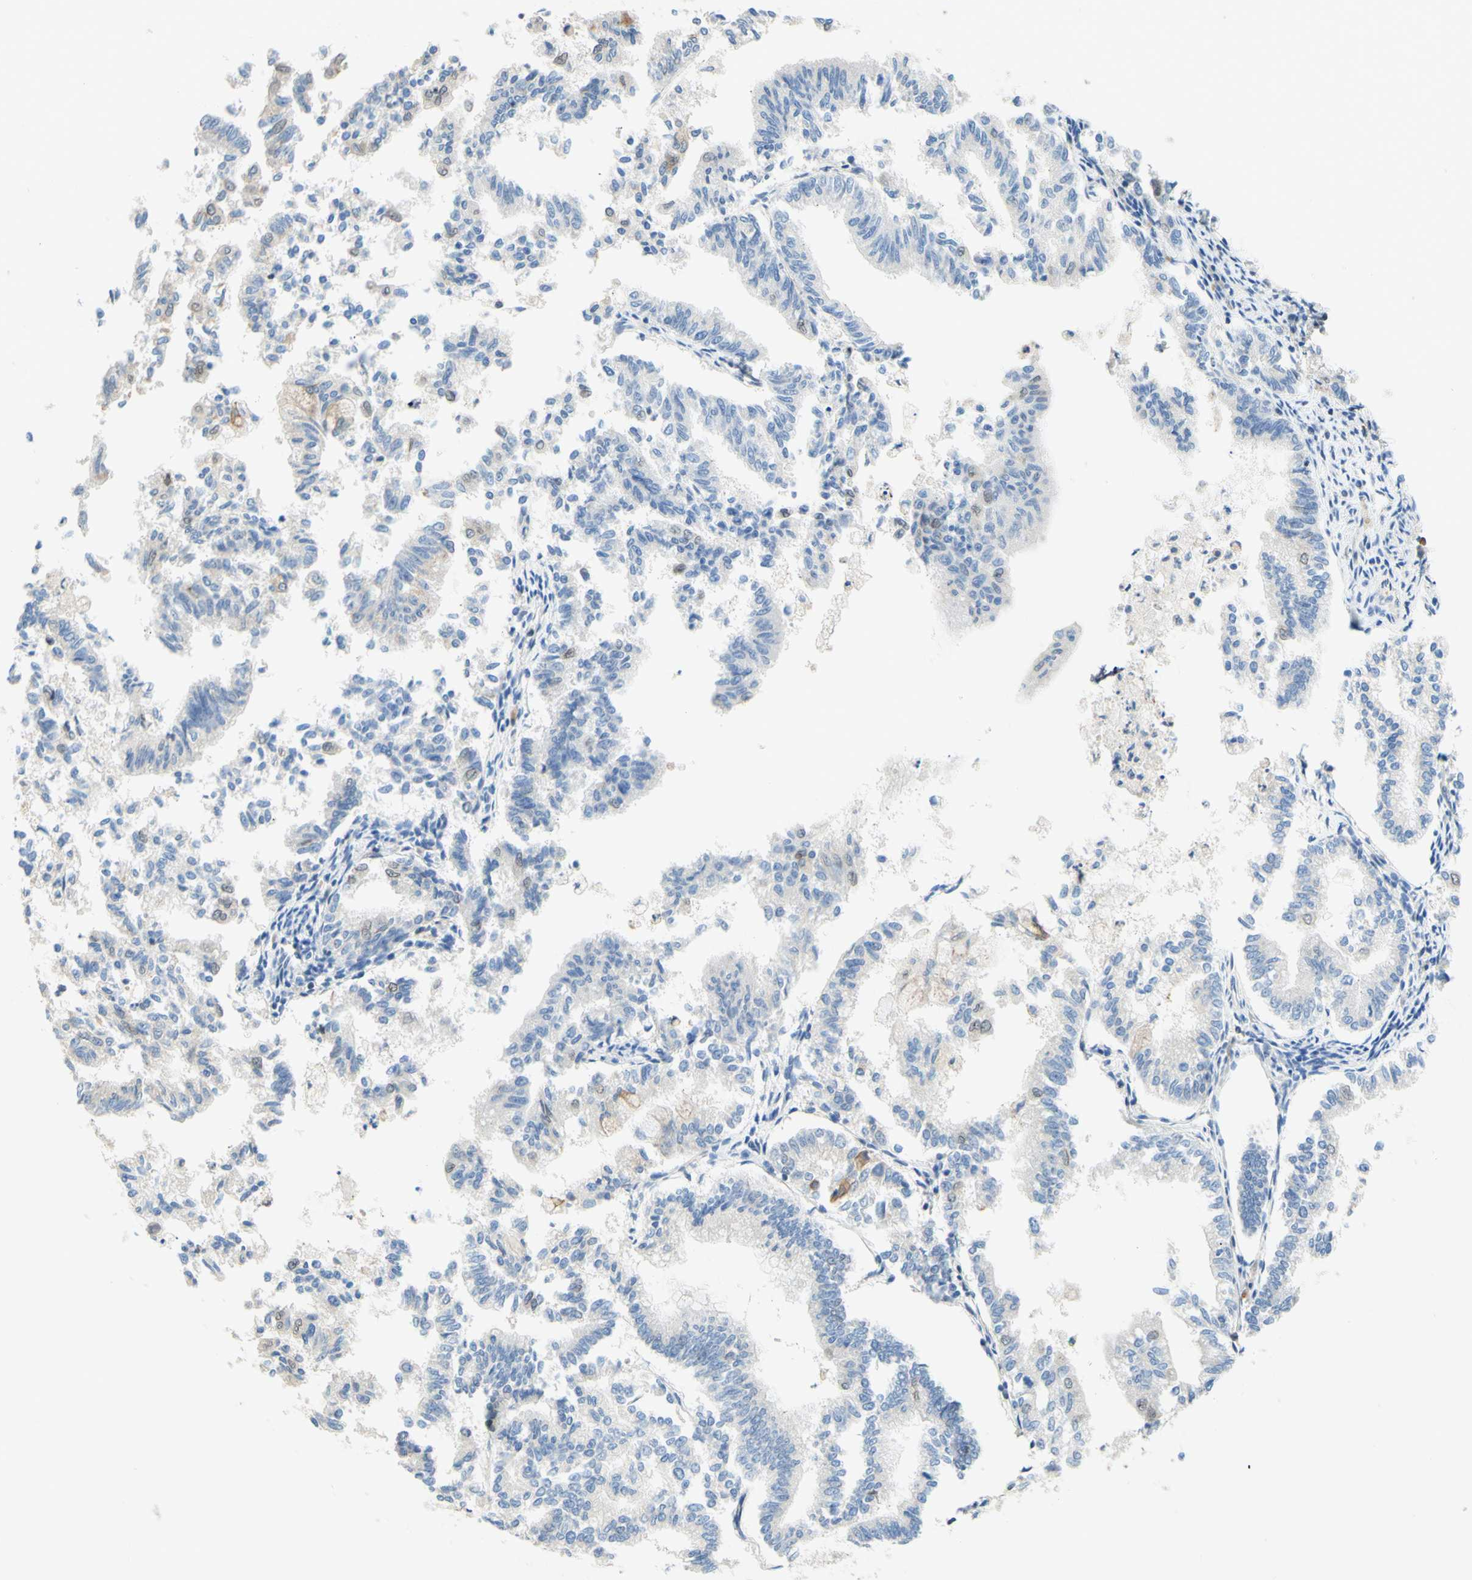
{"staining": {"intensity": "negative", "quantity": "none", "location": "none"}, "tissue": "endometrial cancer", "cell_type": "Tumor cells", "image_type": "cancer", "snomed": [{"axis": "morphology", "description": "Necrosis, NOS"}, {"axis": "morphology", "description": "Adenocarcinoma, NOS"}, {"axis": "topography", "description": "Endometrium"}], "caption": "A histopathology image of endometrial adenocarcinoma stained for a protein reveals no brown staining in tumor cells.", "gene": "C2CD2L", "patient": {"sex": "female", "age": 79}}